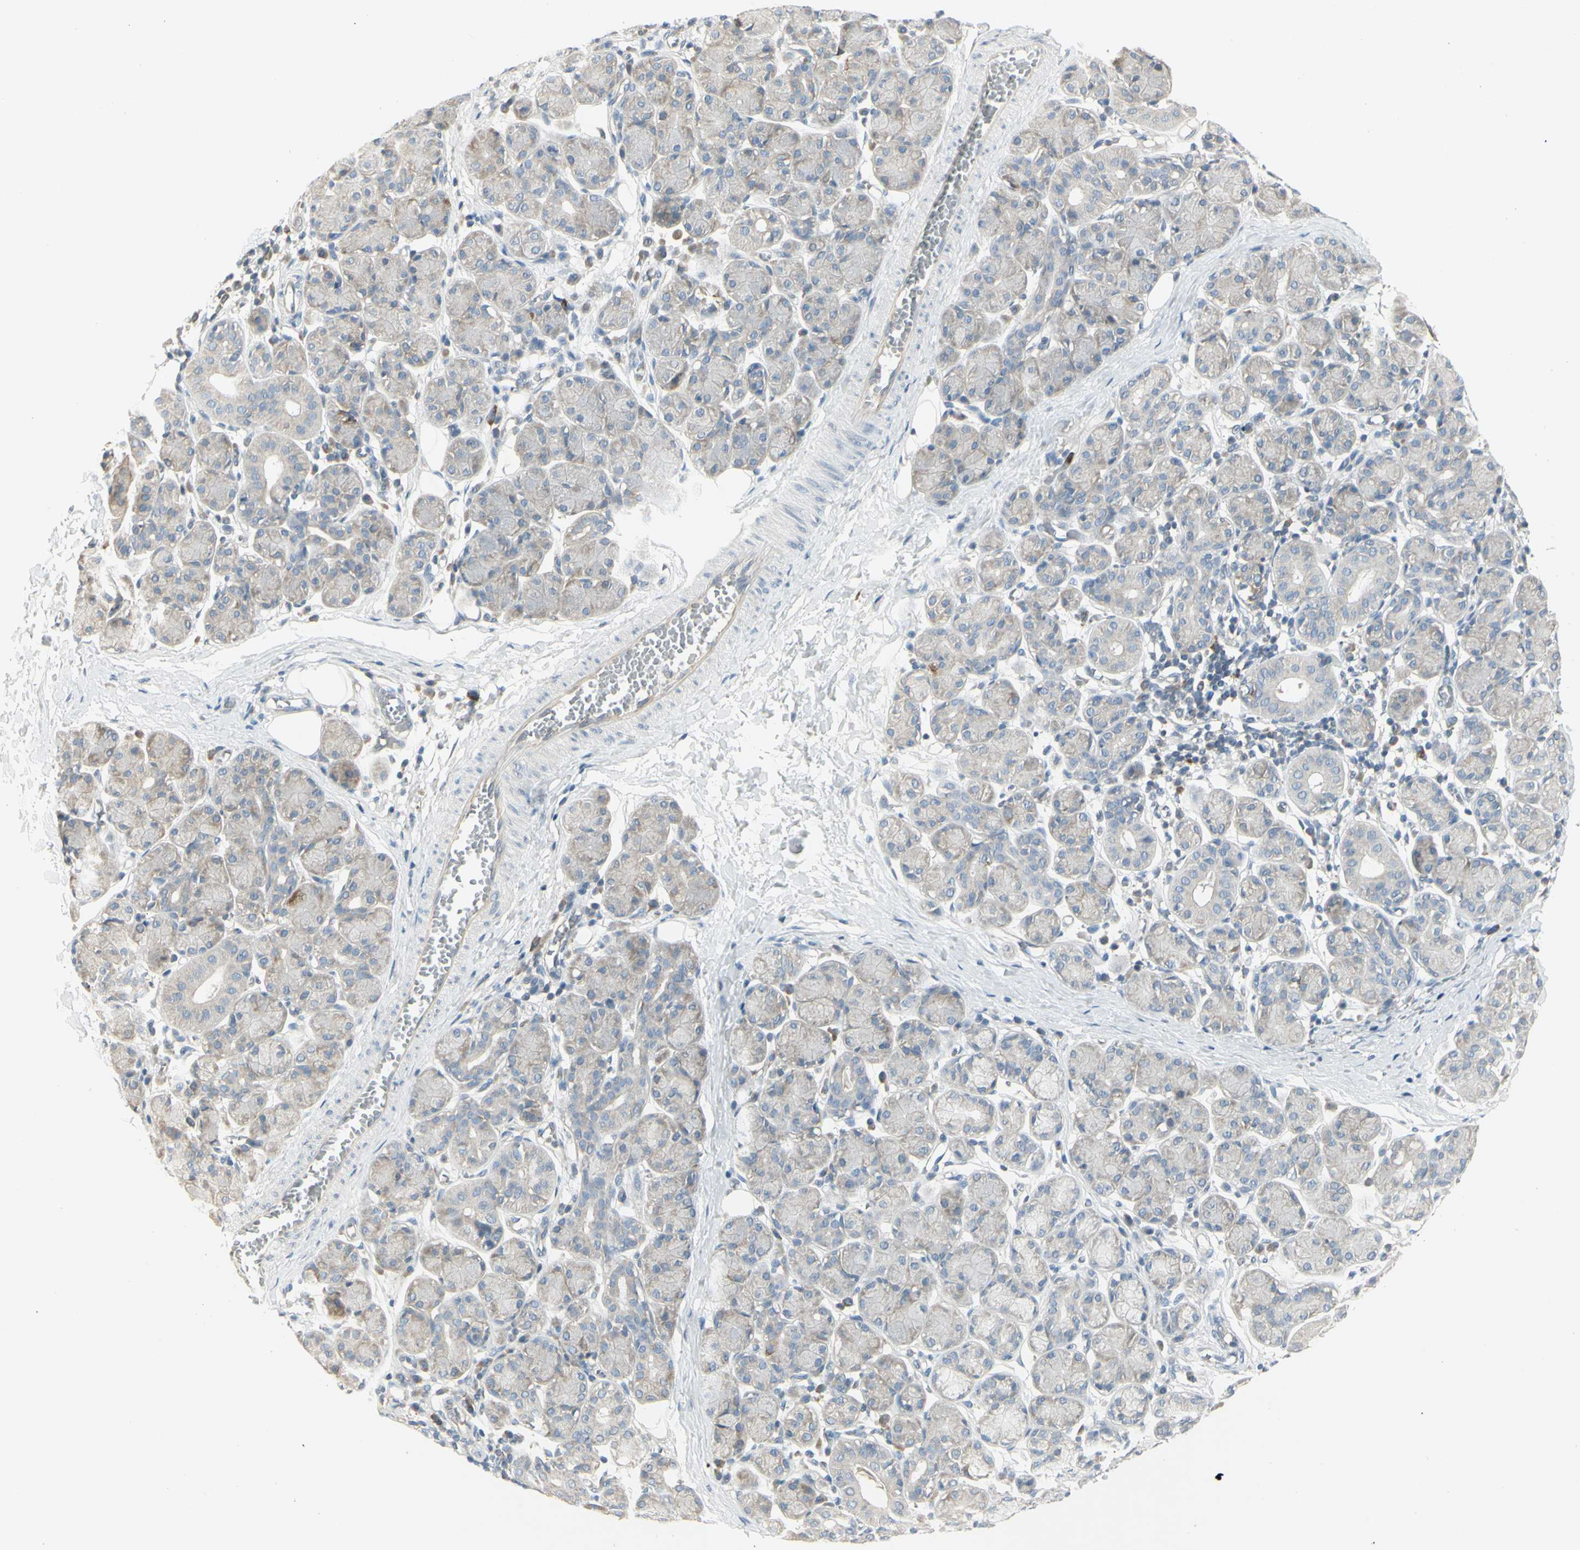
{"staining": {"intensity": "weak", "quantity": "<25%", "location": "cytoplasmic/membranous"}, "tissue": "salivary gland", "cell_type": "Glandular cells", "image_type": "normal", "snomed": [{"axis": "morphology", "description": "Normal tissue, NOS"}, {"axis": "morphology", "description": "Inflammation, NOS"}, {"axis": "topography", "description": "Lymph node"}, {"axis": "topography", "description": "Salivary gland"}], "caption": "Immunohistochemistry (IHC) photomicrograph of normal salivary gland: salivary gland stained with DAB reveals no significant protein expression in glandular cells.", "gene": "CCNB2", "patient": {"sex": "male", "age": 3}}